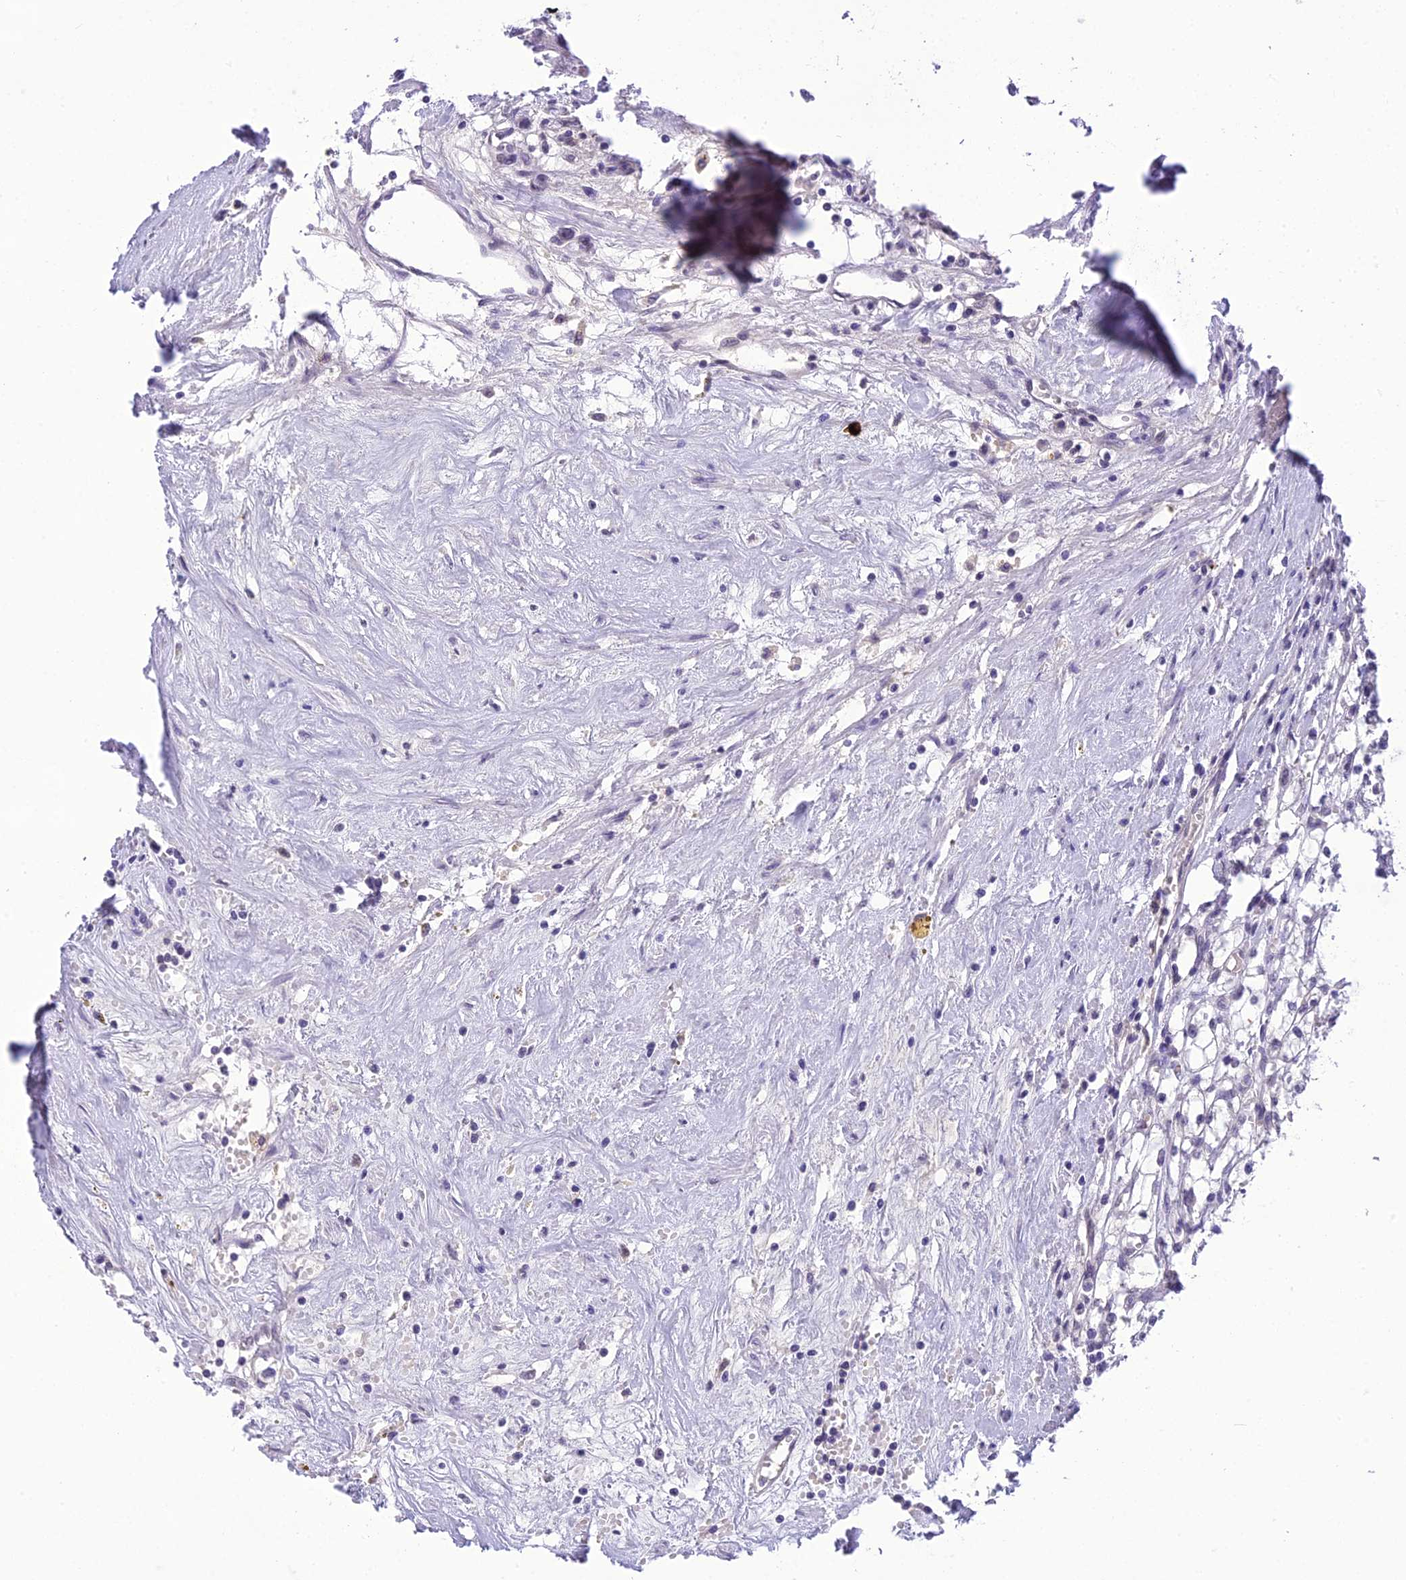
{"staining": {"intensity": "negative", "quantity": "none", "location": "none"}, "tissue": "renal cancer", "cell_type": "Tumor cells", "image_type": "cancer", "snomed": [{"axis": "morphology", "description": "Adenocarcinoma, NOS"}, {"axis": "topography", "description": "Kidney"}], "caption": "Tumor cells show no significant protein positivity in renal cancer. (Stains: DAB (3,3'-diaminobenzidine) immunohistochemistry with hematoxylin counter stain, Microscopy: brightfield microscopy at high magnification).", "gene": "SH3RF3", "patient": {"sex": "male", "age": 56}}